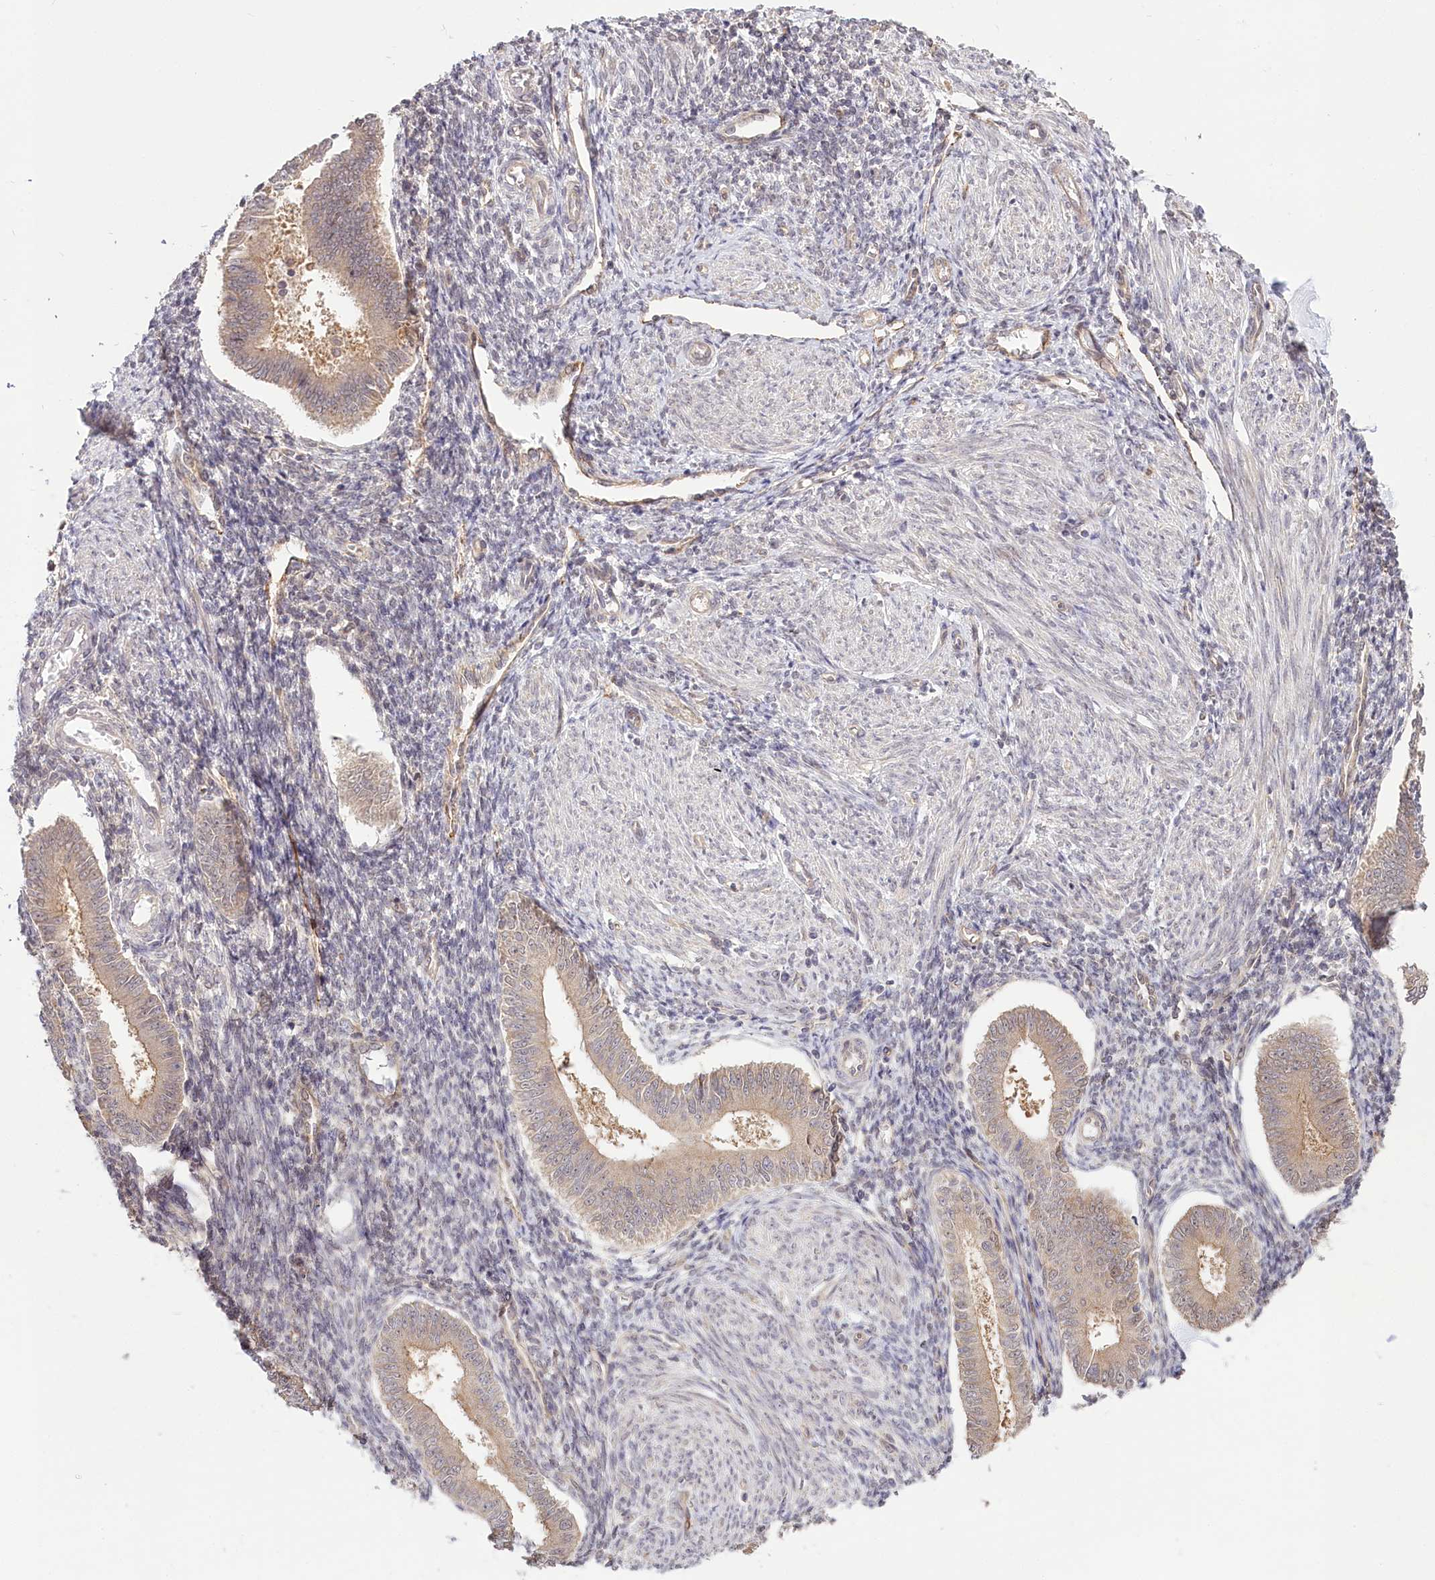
{"staining": {"intensity": "negative", "quantity": "none", "location": "none"}, "tissue": "endometrium", "cell_type": "Cells in endometrial stroma", "image_type": "normal", "snomed": [{"axis": "morphology", "description": "Normal tissue, NOS"}, {"axis": "topography", "description": "Uterus"}, {"axis": "topography", "description": "Endometrium"}], "caption": "DAB (3,3'-diaminobenzidine) immunohistochemical staining of unremarkable endometrium reveals no significant positivity in cells in endometrial stroma.", "gene": "CEP70", "patient": {"sex": "female", "age": 48}}